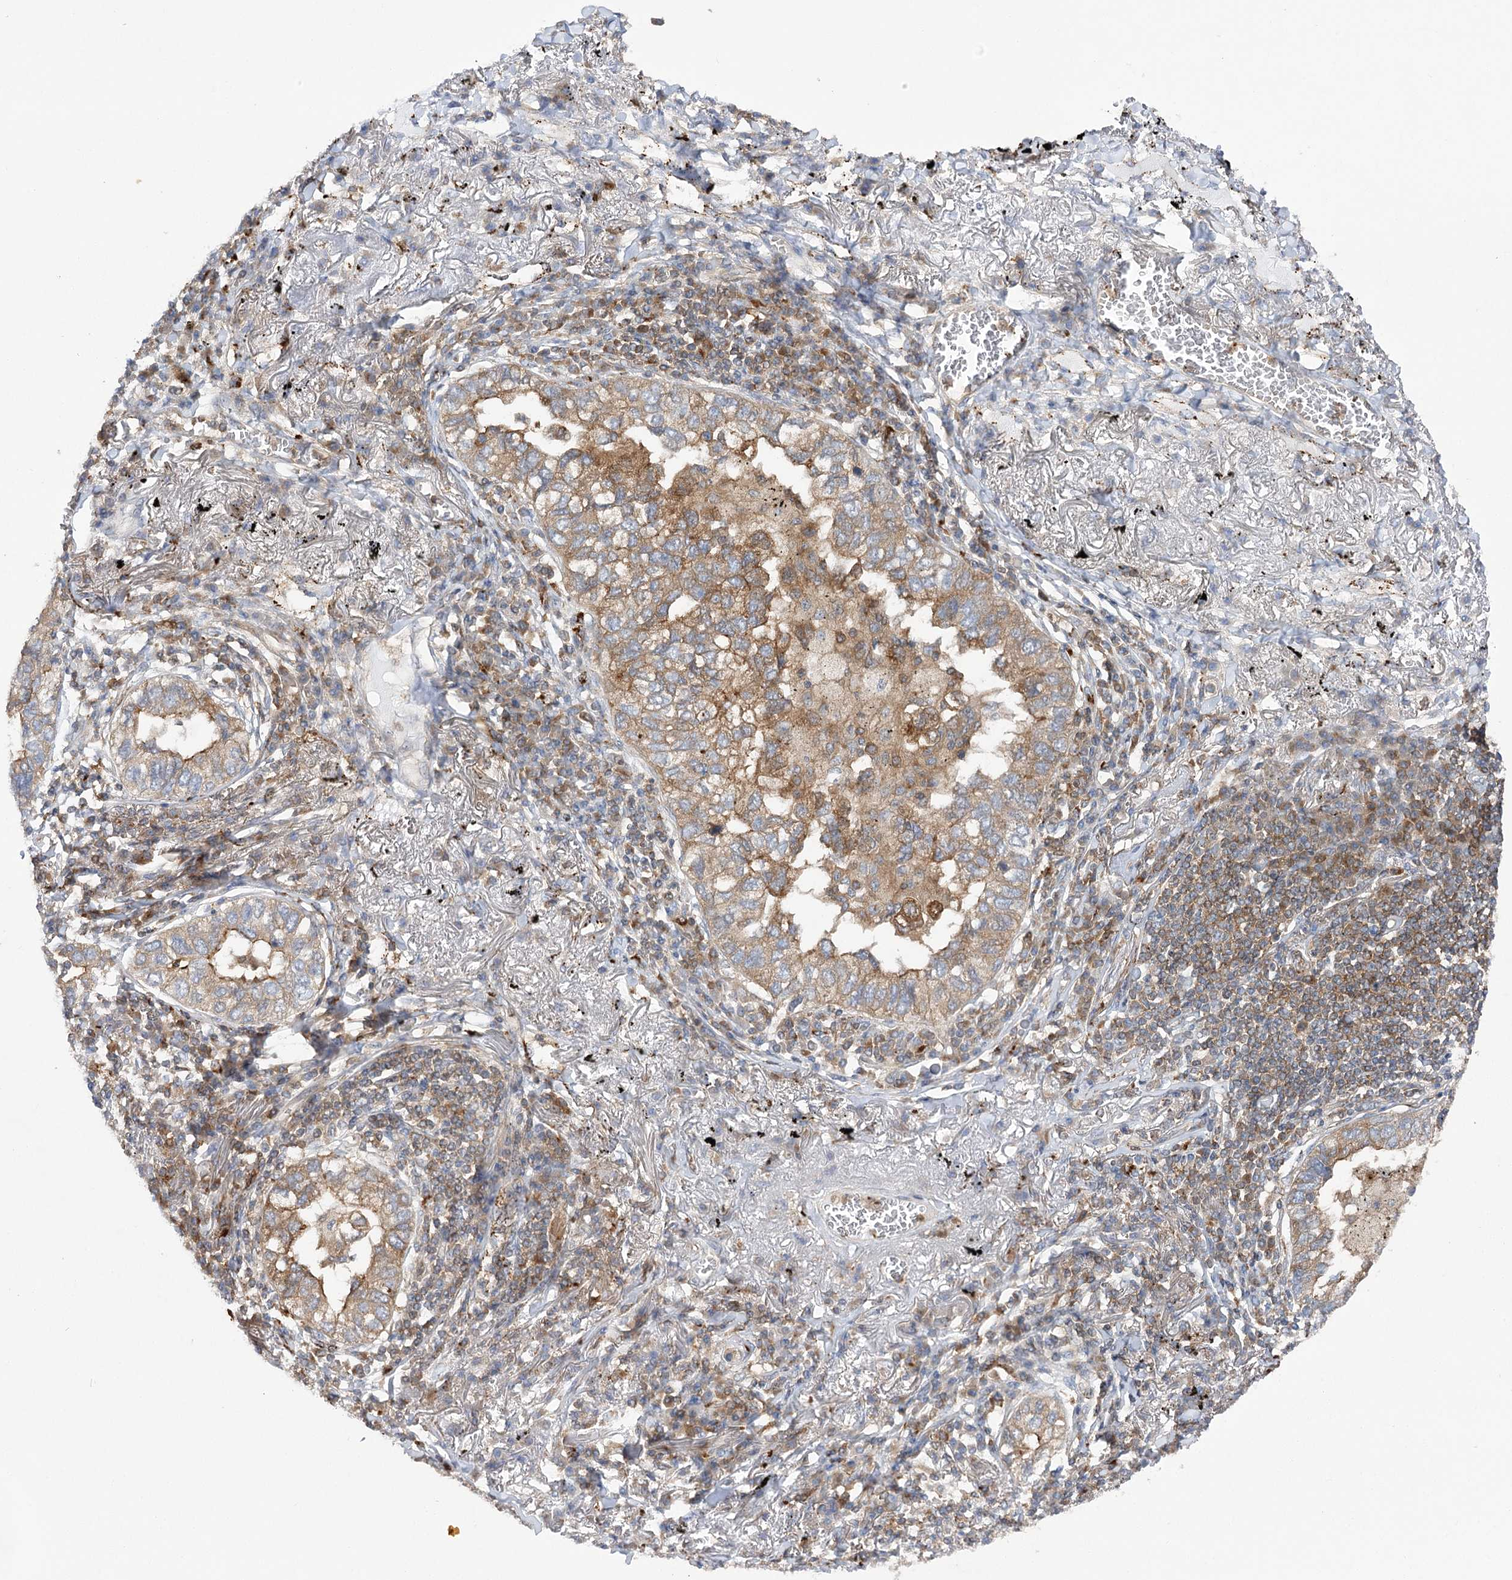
{"staining": {"intensity": "moderate", "quantity": "25%-75%", "location": "cytoplasmic/membranous"}, "tissue": "lung cancer", "cell_type": "Tumor cells", "image_type": "cancer", "snomed": [{"axis": "morphology", "description": "Adenocarcinoma, NOS"}, {"axis": "topography", "description": "Lung"}], "caption": "Lung adenocarcinoma stained with immunohistochemistry shows moderate cytoplasmic/membranous staining in approximately 25%-75% of tumor cells.", "gene": "VPS37B", "patient": {"sex": "male", "age": 65}}